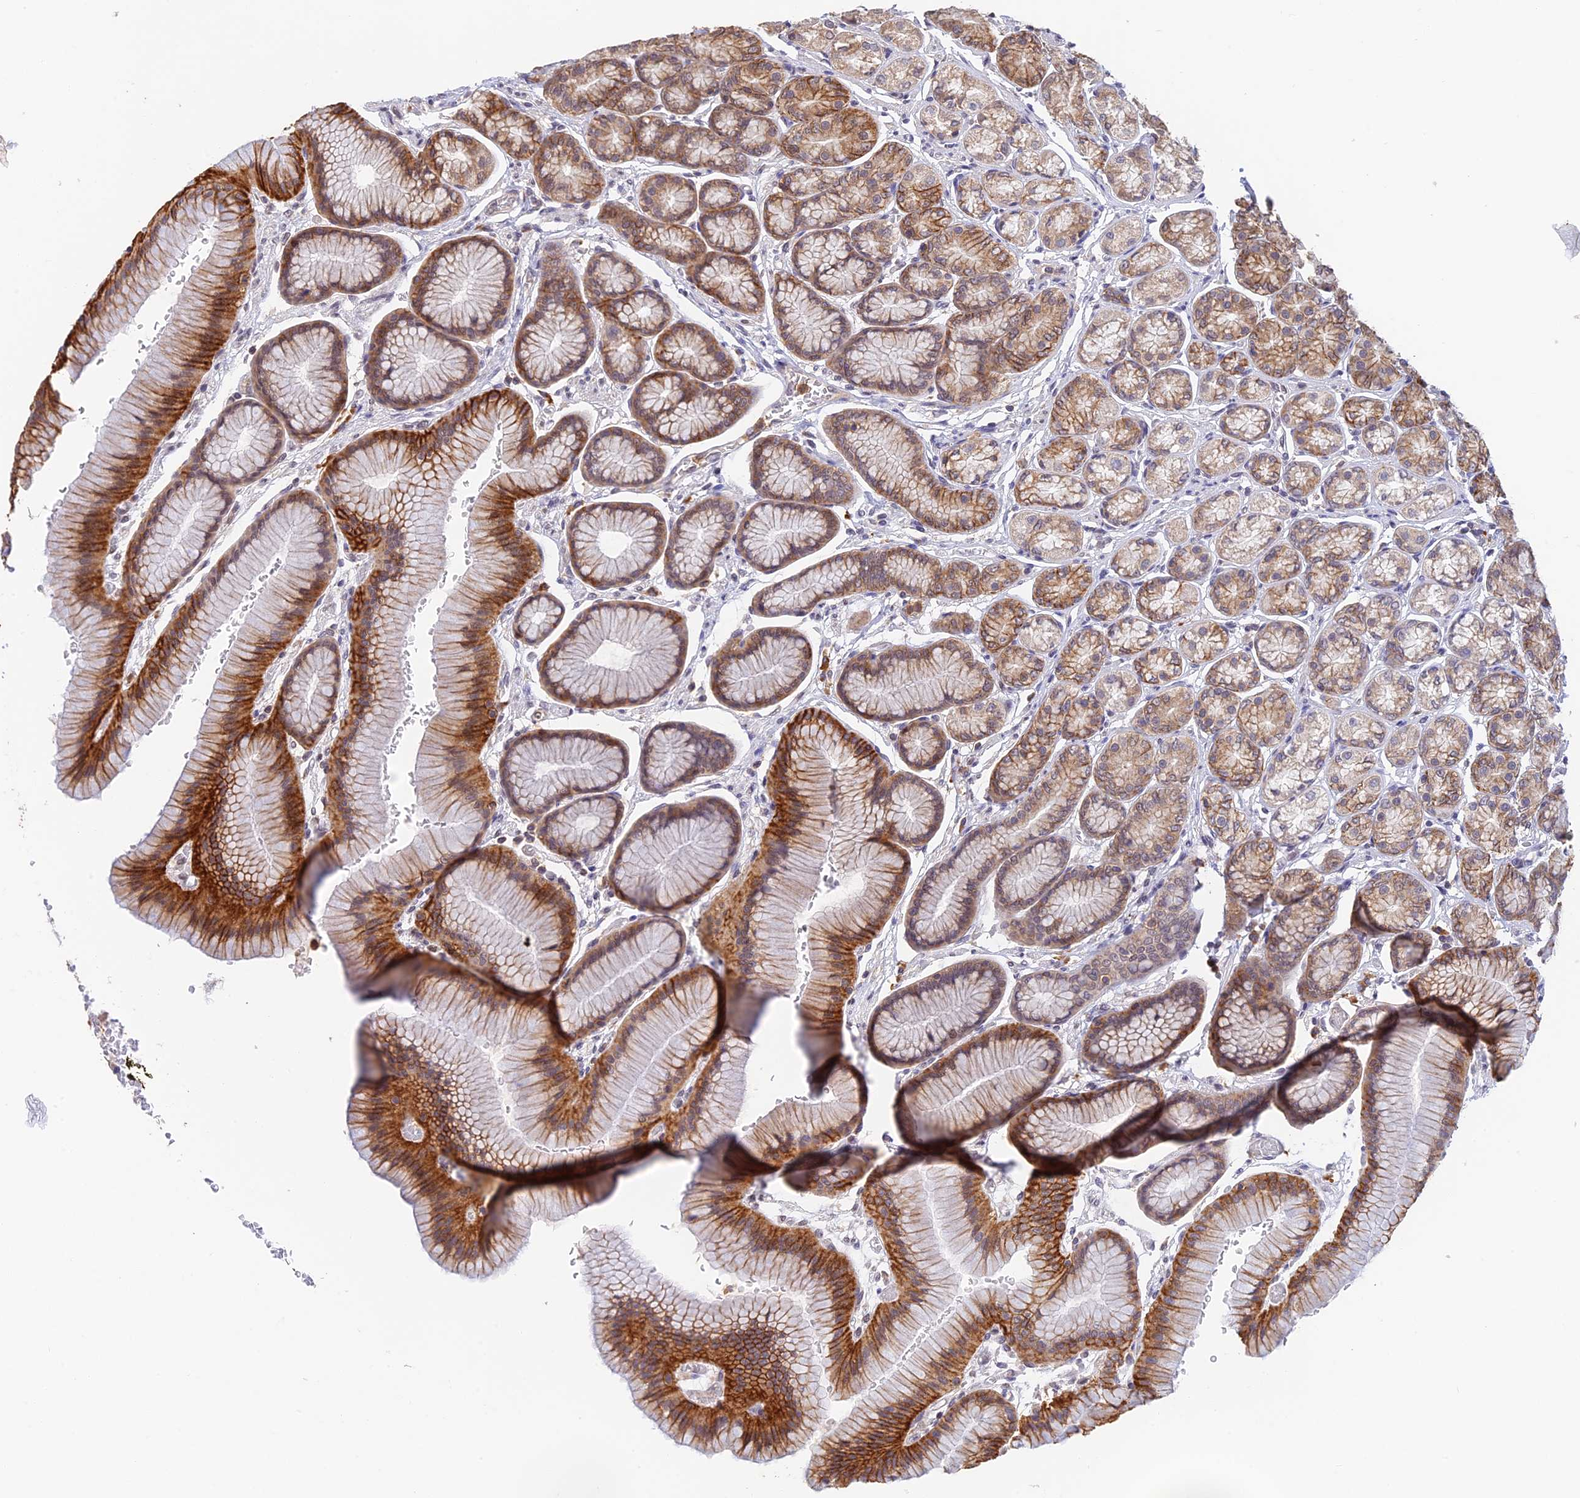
{"staining": {"intensity": "strong", "quantity": "25%-75%", "location": "cytoplasmic/membranous"}, "tissue": "stomach", "cell_type": "Glandular cells", "image_type": "normal", "snomed": [{"axis": "morphology", "description": "Normal tissue, NOS"}, {"axis": "morphology", "description": "Adenocarcinoma, NOS"}, {"axis": "morphology", "description": "Adenocarcinoma, High grade"}, {"axis": "topography", "description": "Stomach, upper"}, {"axis": "topography", "description": "Stomach"}], "caption": "Immunohistochemistry (IHC) (DAB) staining of normal human stomach shows strong cytoplasmic/membranous protein expression in about 25%-75% of glandular cells.", "gene": "PEX16", "patient": {"sex": "female", "age": 65}}